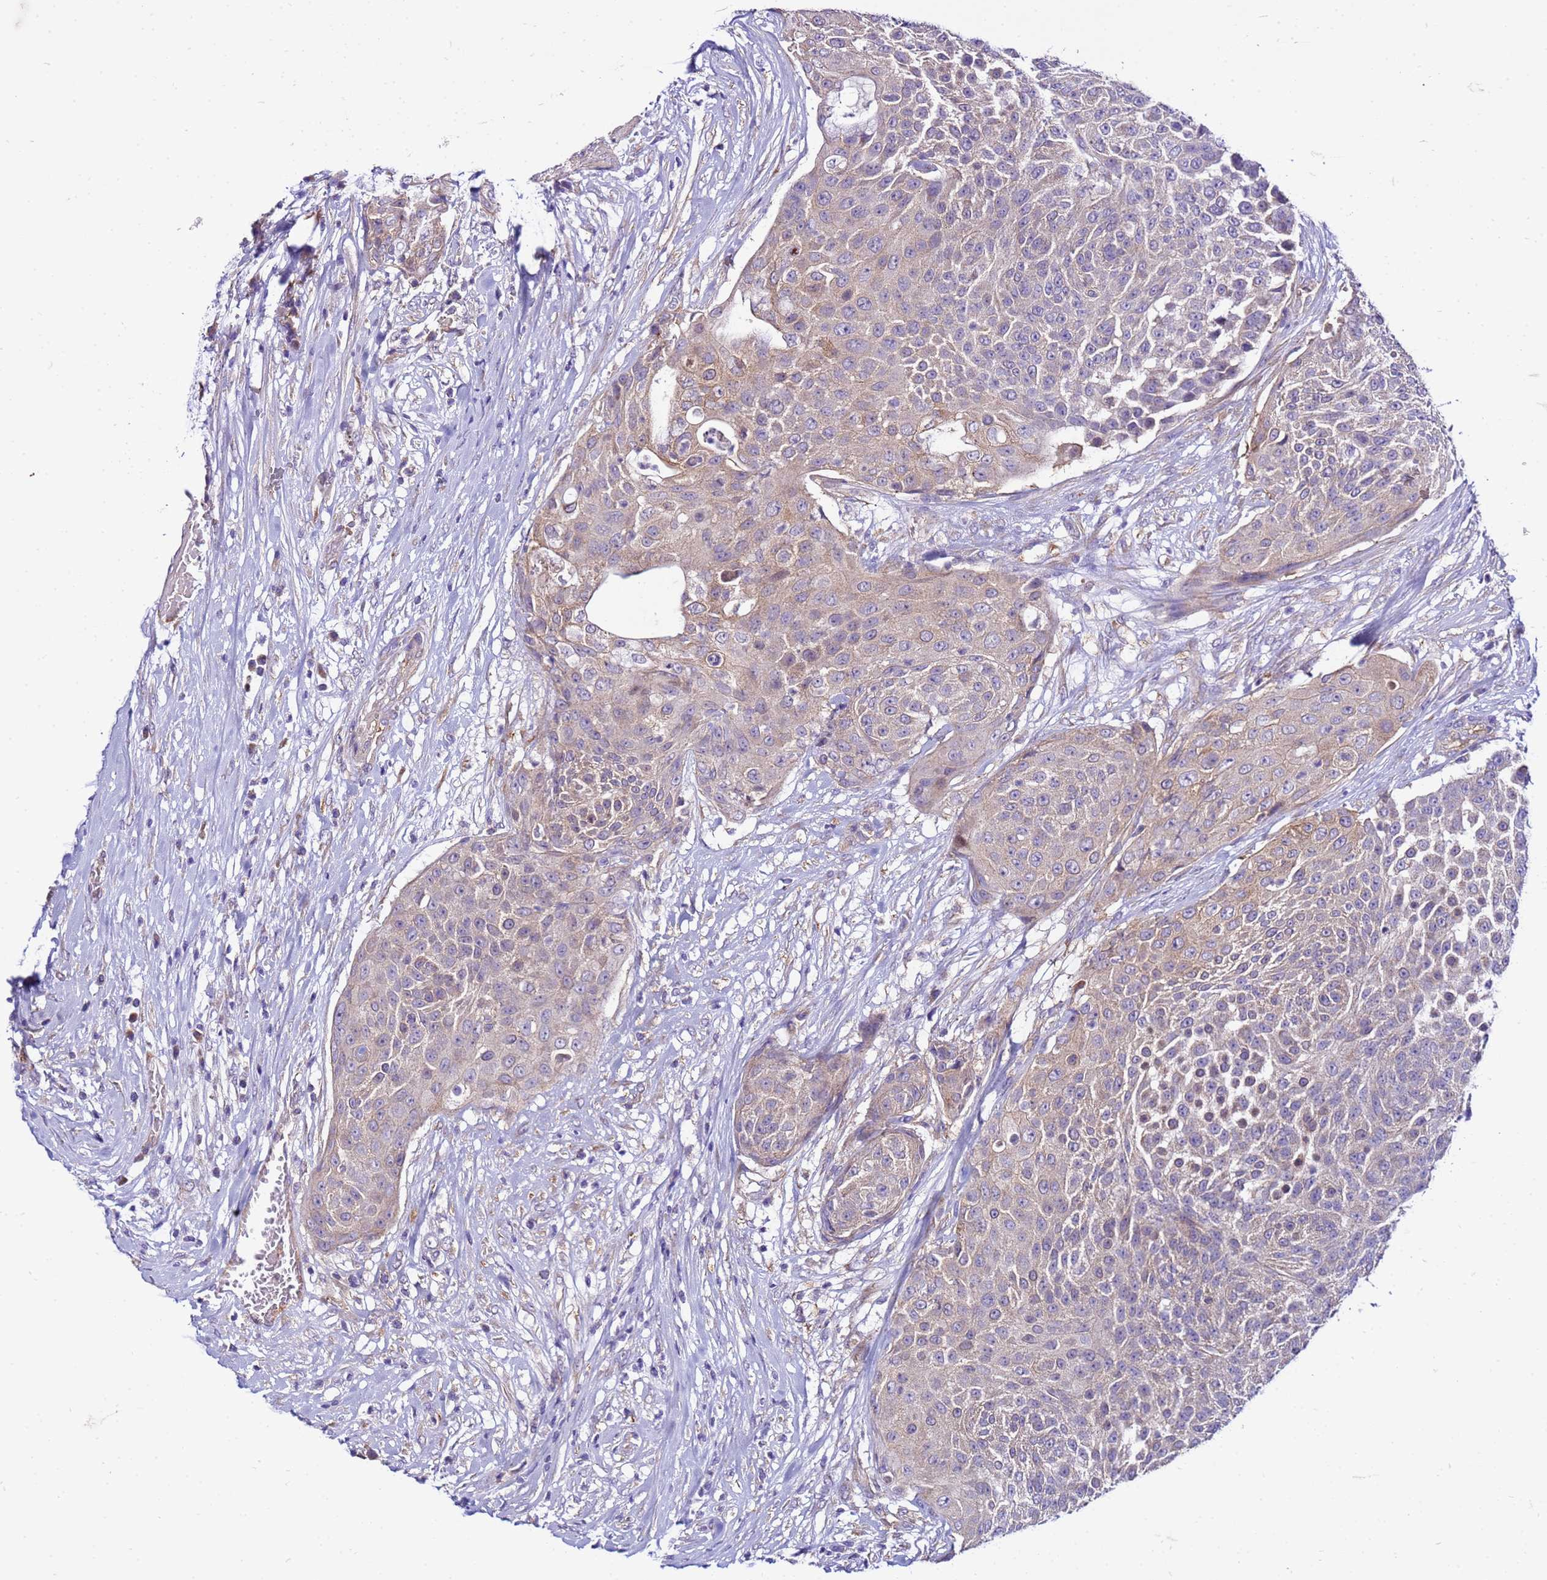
{"staining": {"intensity": "weak", "quantity": "25%-75%", "location": "cytoplasmic/membranous"}, "tissue": "urothelial cancer", "cell_type": "Tumor cells", "image_type": "cancer", "snomed": [{"axis": "morphology", "description": "Urothelial carcinoma, High grade"}, {"axis": "topography", "description": "Urinary bladder"}], "caption": "Immunohistochemical staining of urothelial cancer exhibits weak cytoplasmic/membranous protein positivity in about 25%-75% of tumor cells. (IHC, brightfield microscopy, high magnification).", "gene": "PKD1", "patient": {"sex": "female", "age": 63}}